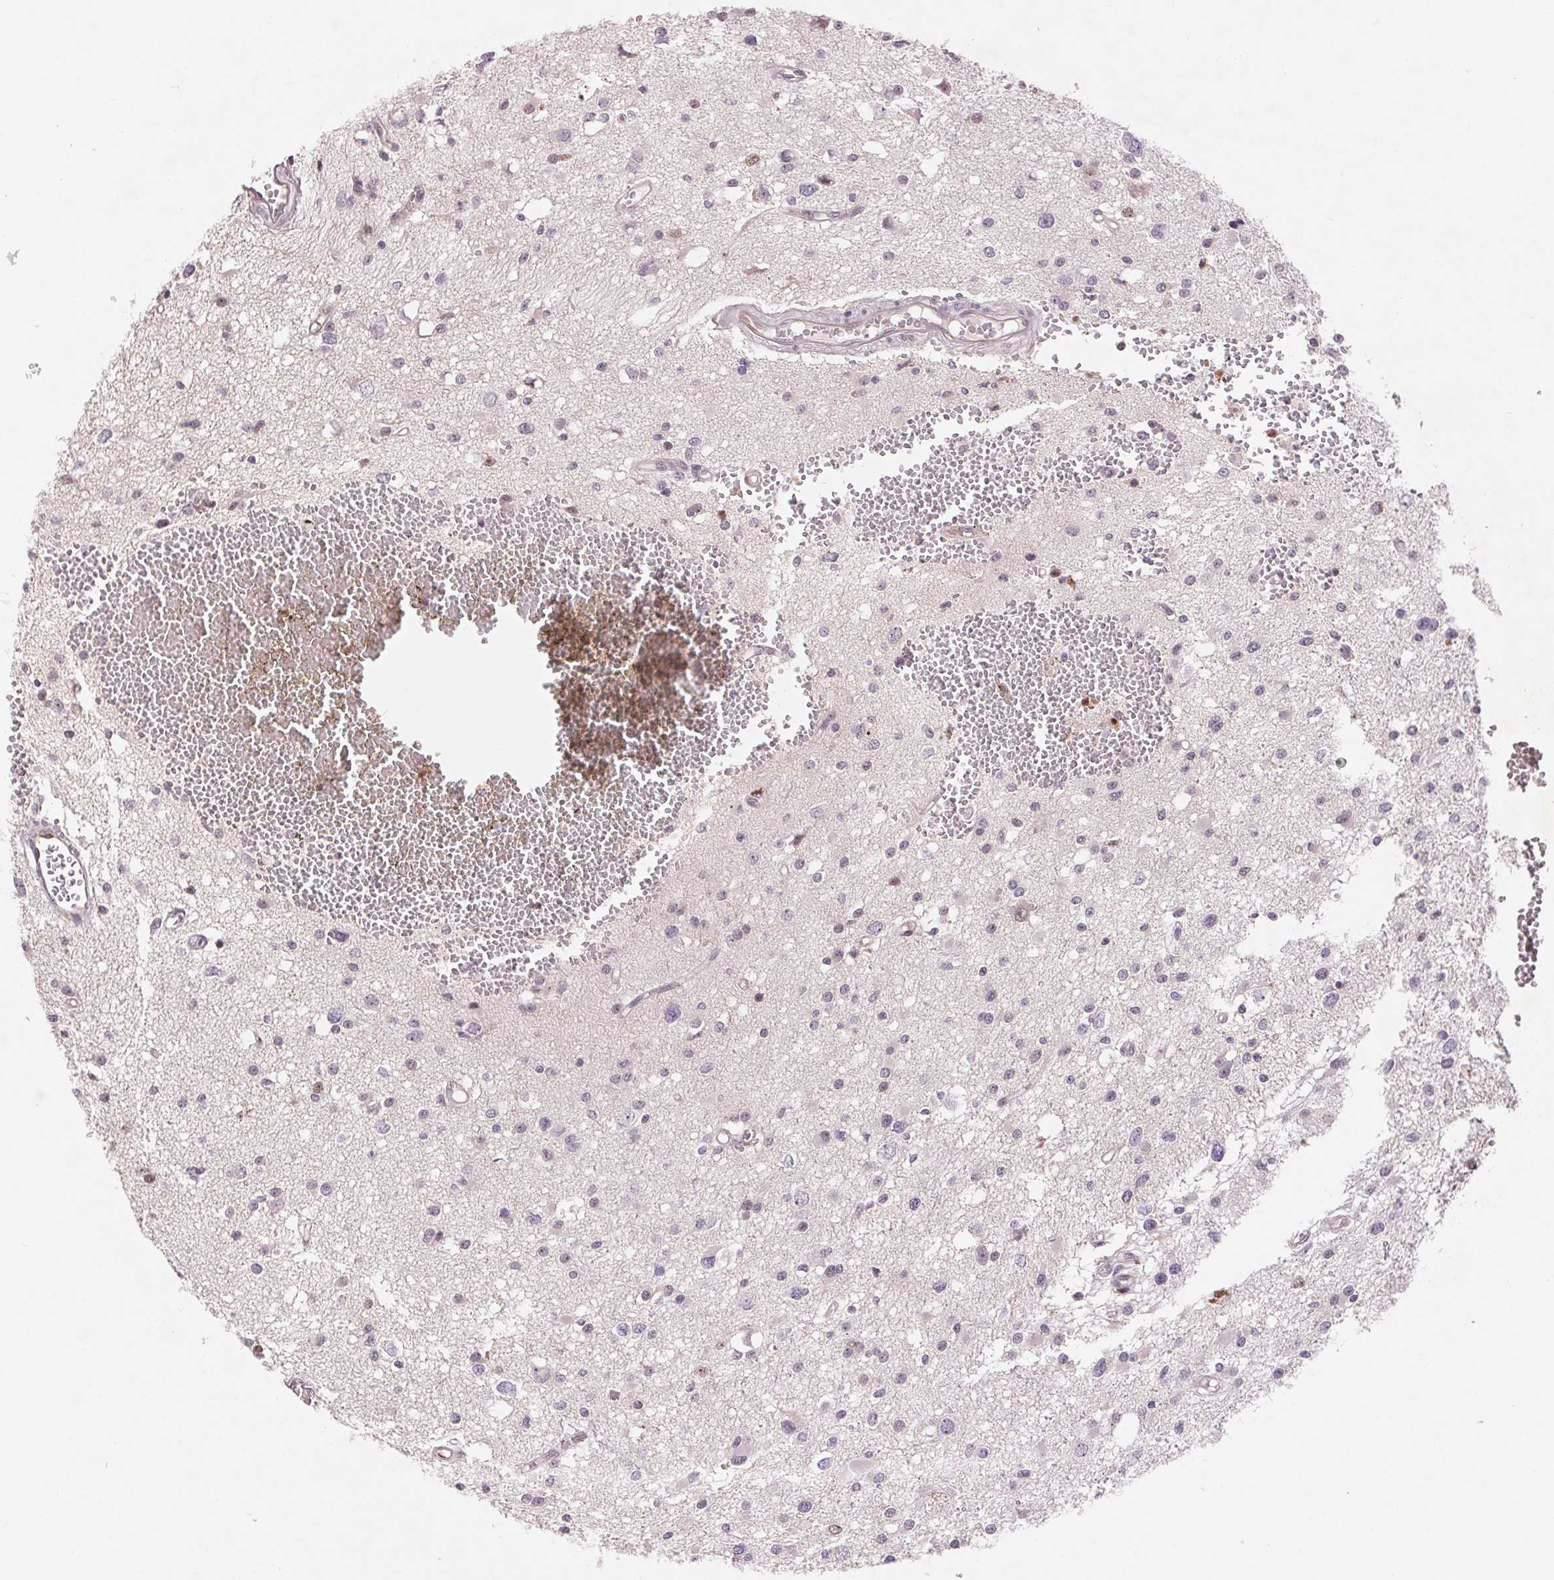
{"staining": {"intensity": "negative", "quantity": "none", "location": "none"}, "tissue": "glioma", "cell_type": "Tumor cells", "image_type": "cancer", "snomed": [{"axis": "morphology", "description": "Glioma, malignant, High grade"}, {"axis": "topography", "description": "Brain"}], "caption": "A photomicrograph of human high-grade glioma (malignant) is negative for staining in tumor cells.", "gene": "RANBP3L", "patient": {"sex": "male", "age": 54}}